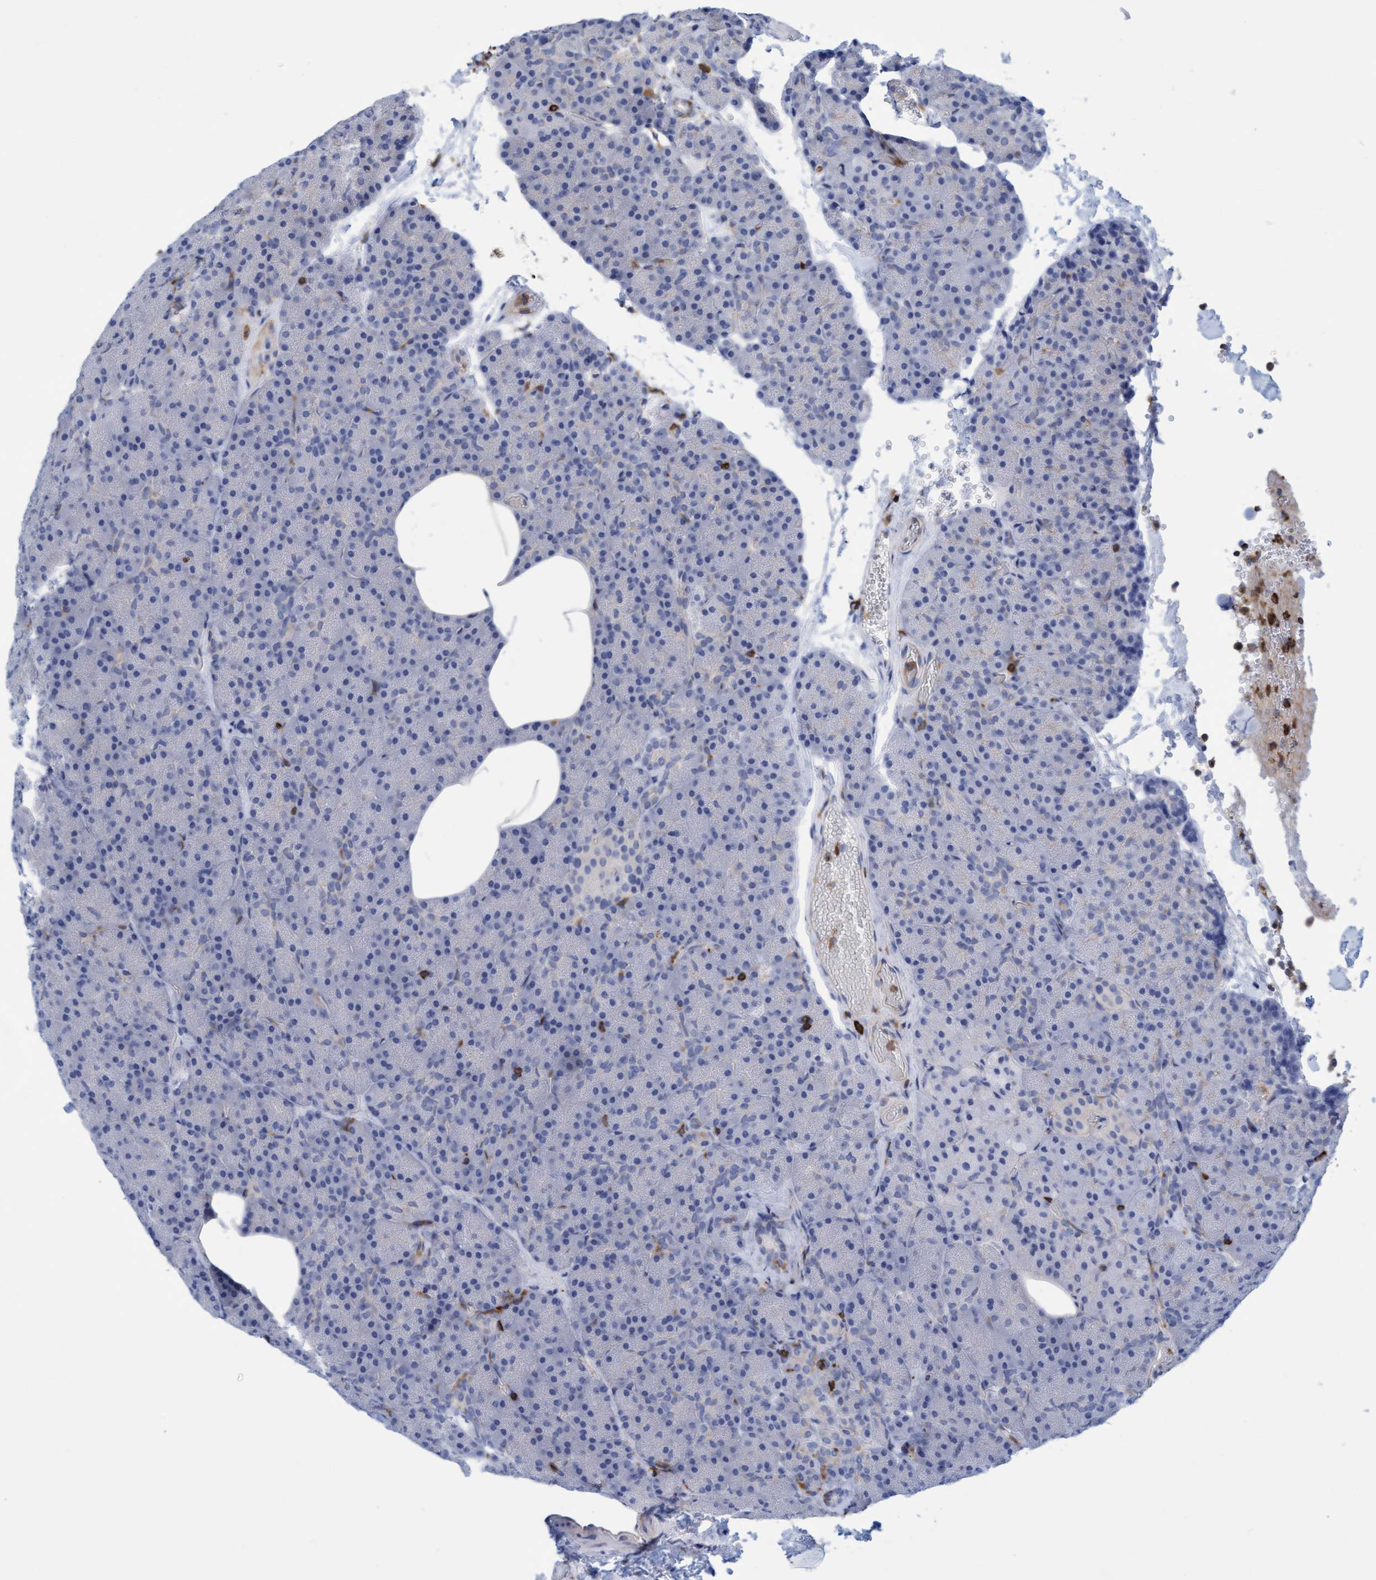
{"staining": {"intensity": "negative", "quantity": "none", "location": "none"}, "tissue": "pancreas", "cell_type": "Exocrine glandular cells", "image_type": "normal", "snomed": [{"axis": "morphology", "description": "Normal tissue, NOS"}, {"axis": "morphology", "description": "Carcinoid, malignant, NOS"}, {"axis": "topography", "description": "Pancreas"}], "caption": "A high-resolution histopathology image shows immunohistochemistry staining of unremarkable pancreas, which displays no significant expression in exocrine glandular cells.", "gene": "FNBP1", "patient": {"sex": "female", "age": 35}}